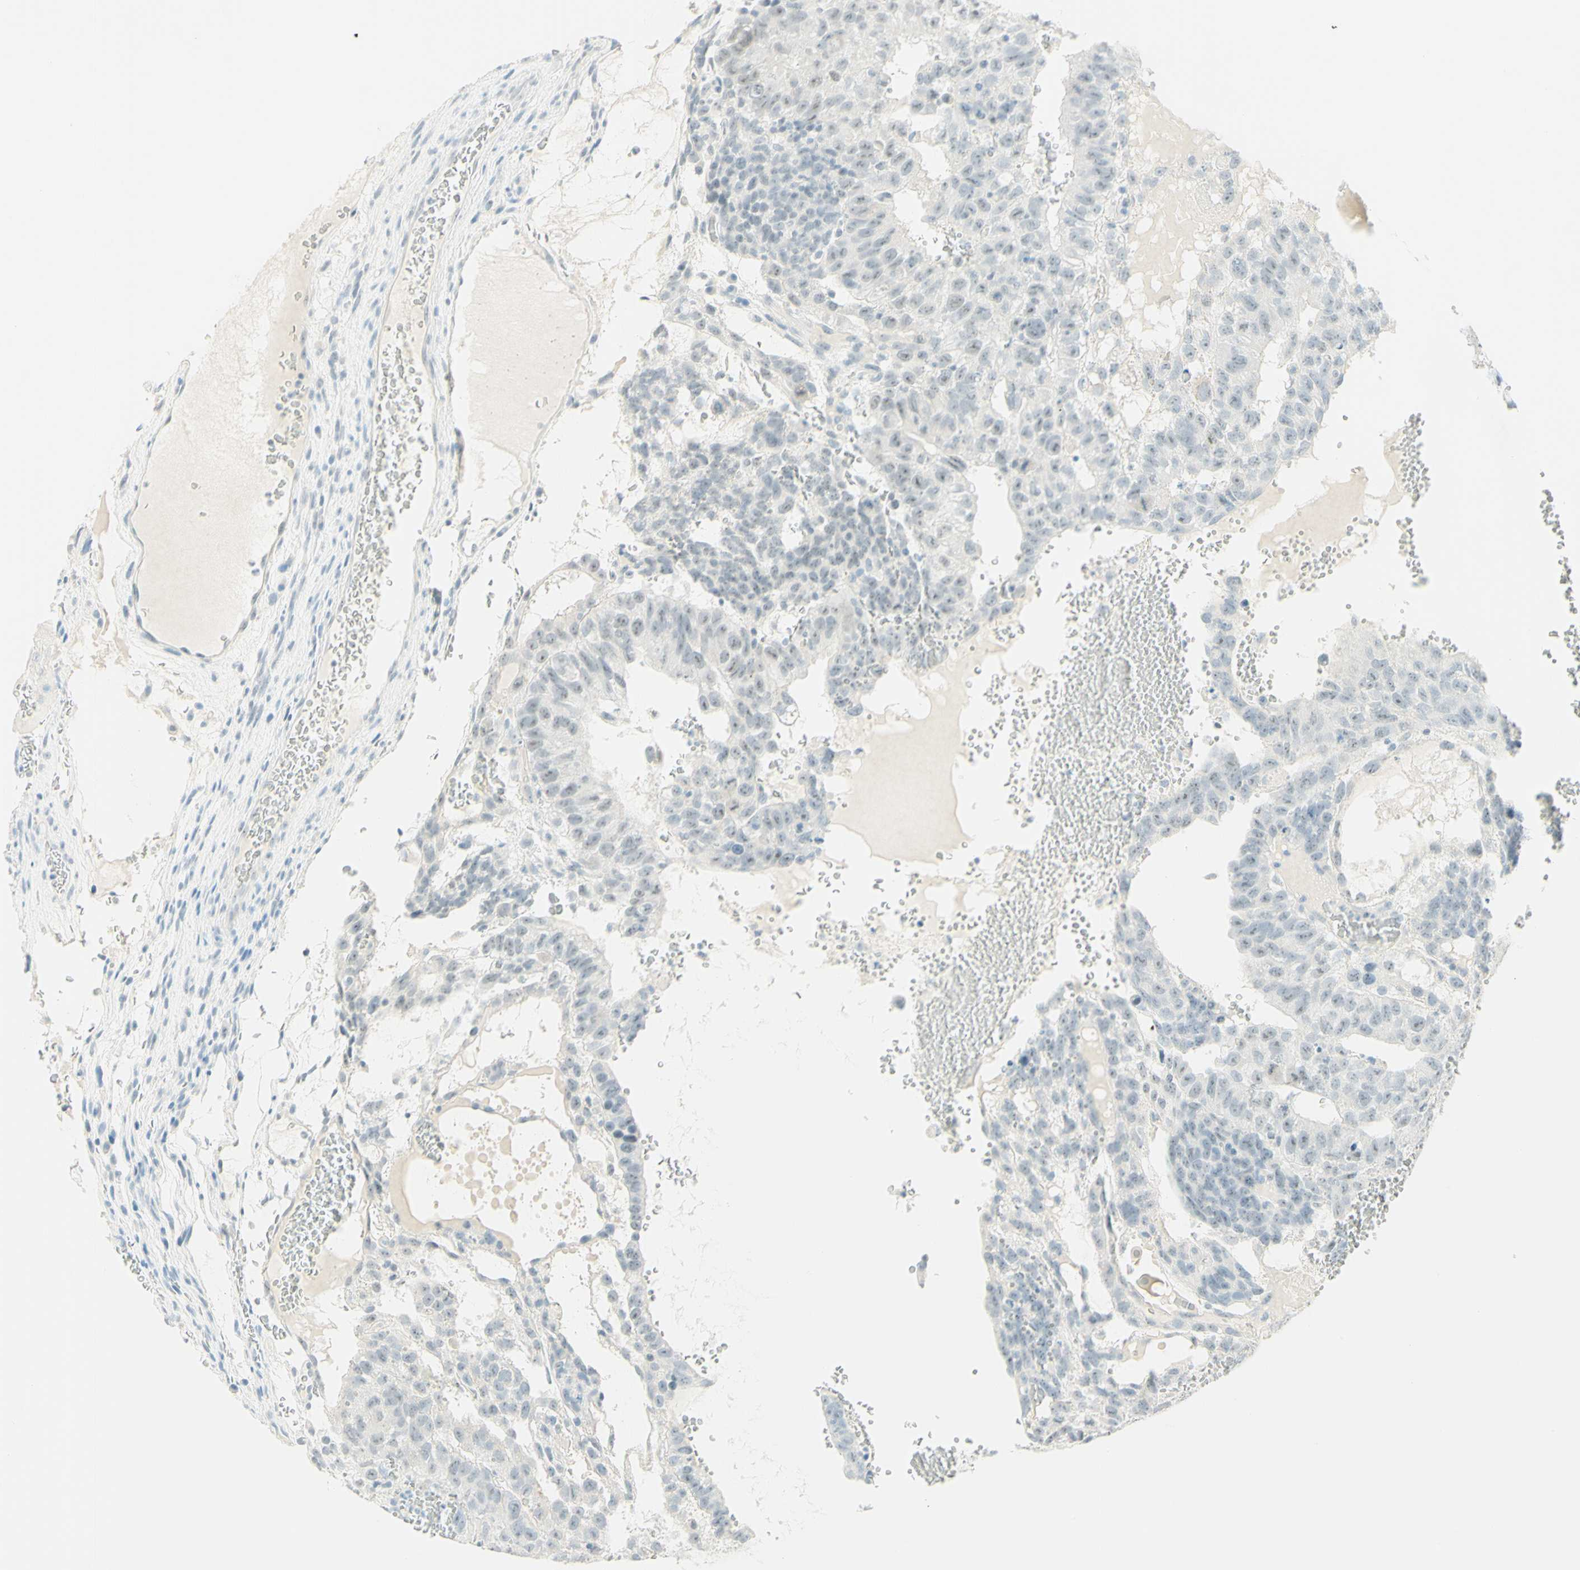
{"staining": {"intensity": "weak", "quantity": "25%-75%", "location": "nuclear"}, "tissue": "testis cancer", "cell_type": "Tumor cells", "image_type": "cancer", "snomed": [{"axis": "morphology", "description": "Seminoma, NOS"}, {"axis": "morphology", "description": "Carcinoma, Embryonal, NOS"}, {"axis": "topography", "description": "Testis"}], "caption": "The photomicrograph demonstrates staining of testis embryonal carcinoma, revealing weak nuclear protein positivity (brown color) within tumor cells.", "gene": "FMR1NB", "patient": {"sex": "male", "age": 52}}